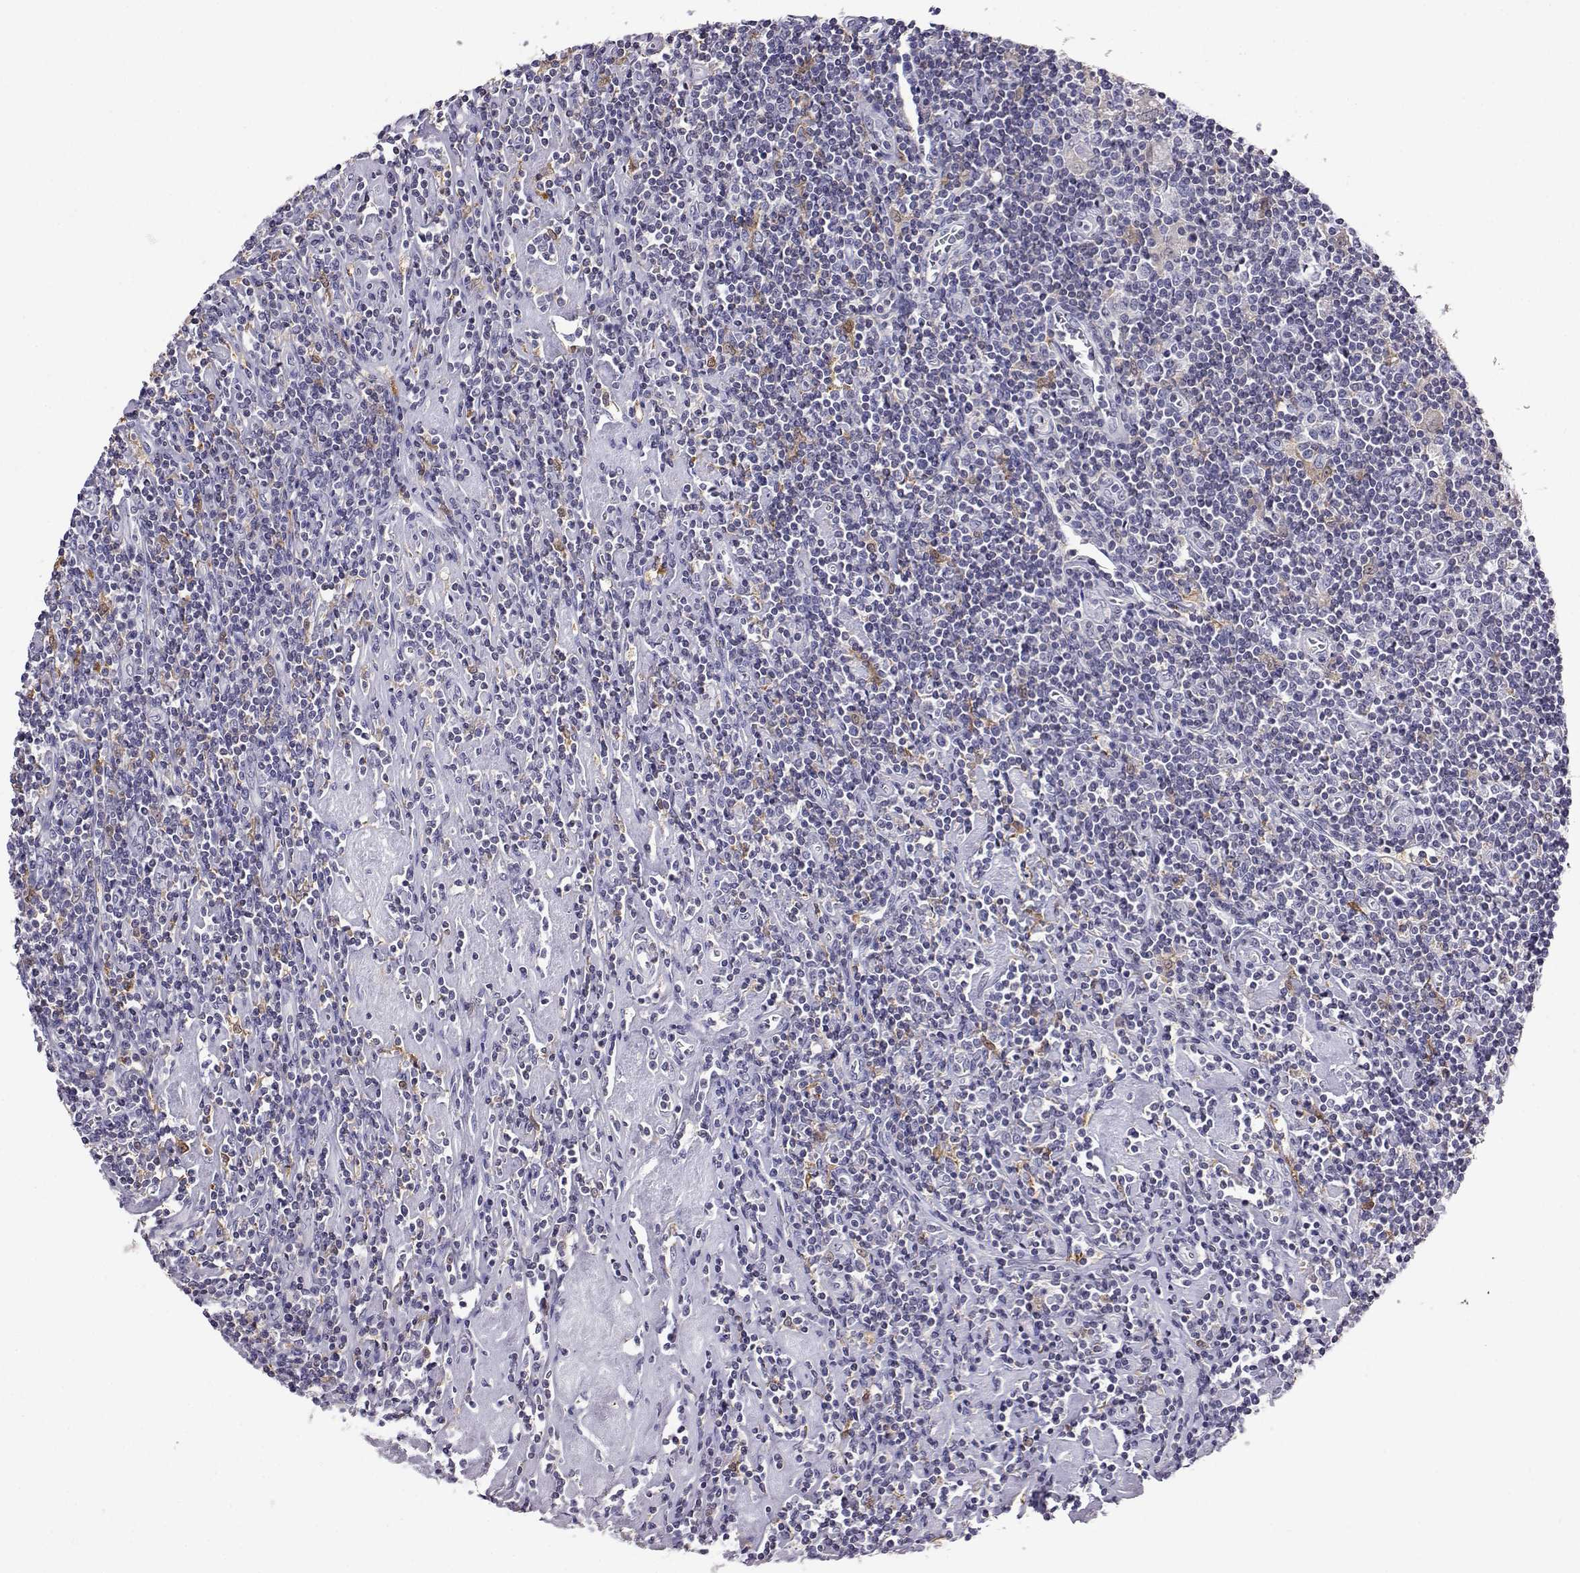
{"staining": {"intensity": "negative", "quantity": "none", "location": "none"}, "tissue": "lymphoma", "cell_type": "Tumor cells", "image_type": "cancer", "snomed": [{"axis": "morphology", "description": "Hodgkin's disease, NOS"}, {"axis": "topography", "description": "Lymph node"}], "caption": "This is an immunohistochemistry micrograph of lymphoma. There is no positivity in tumor cells.", "gene": "AKR1B1", "patient": {"sex": "male", "age": 40}}